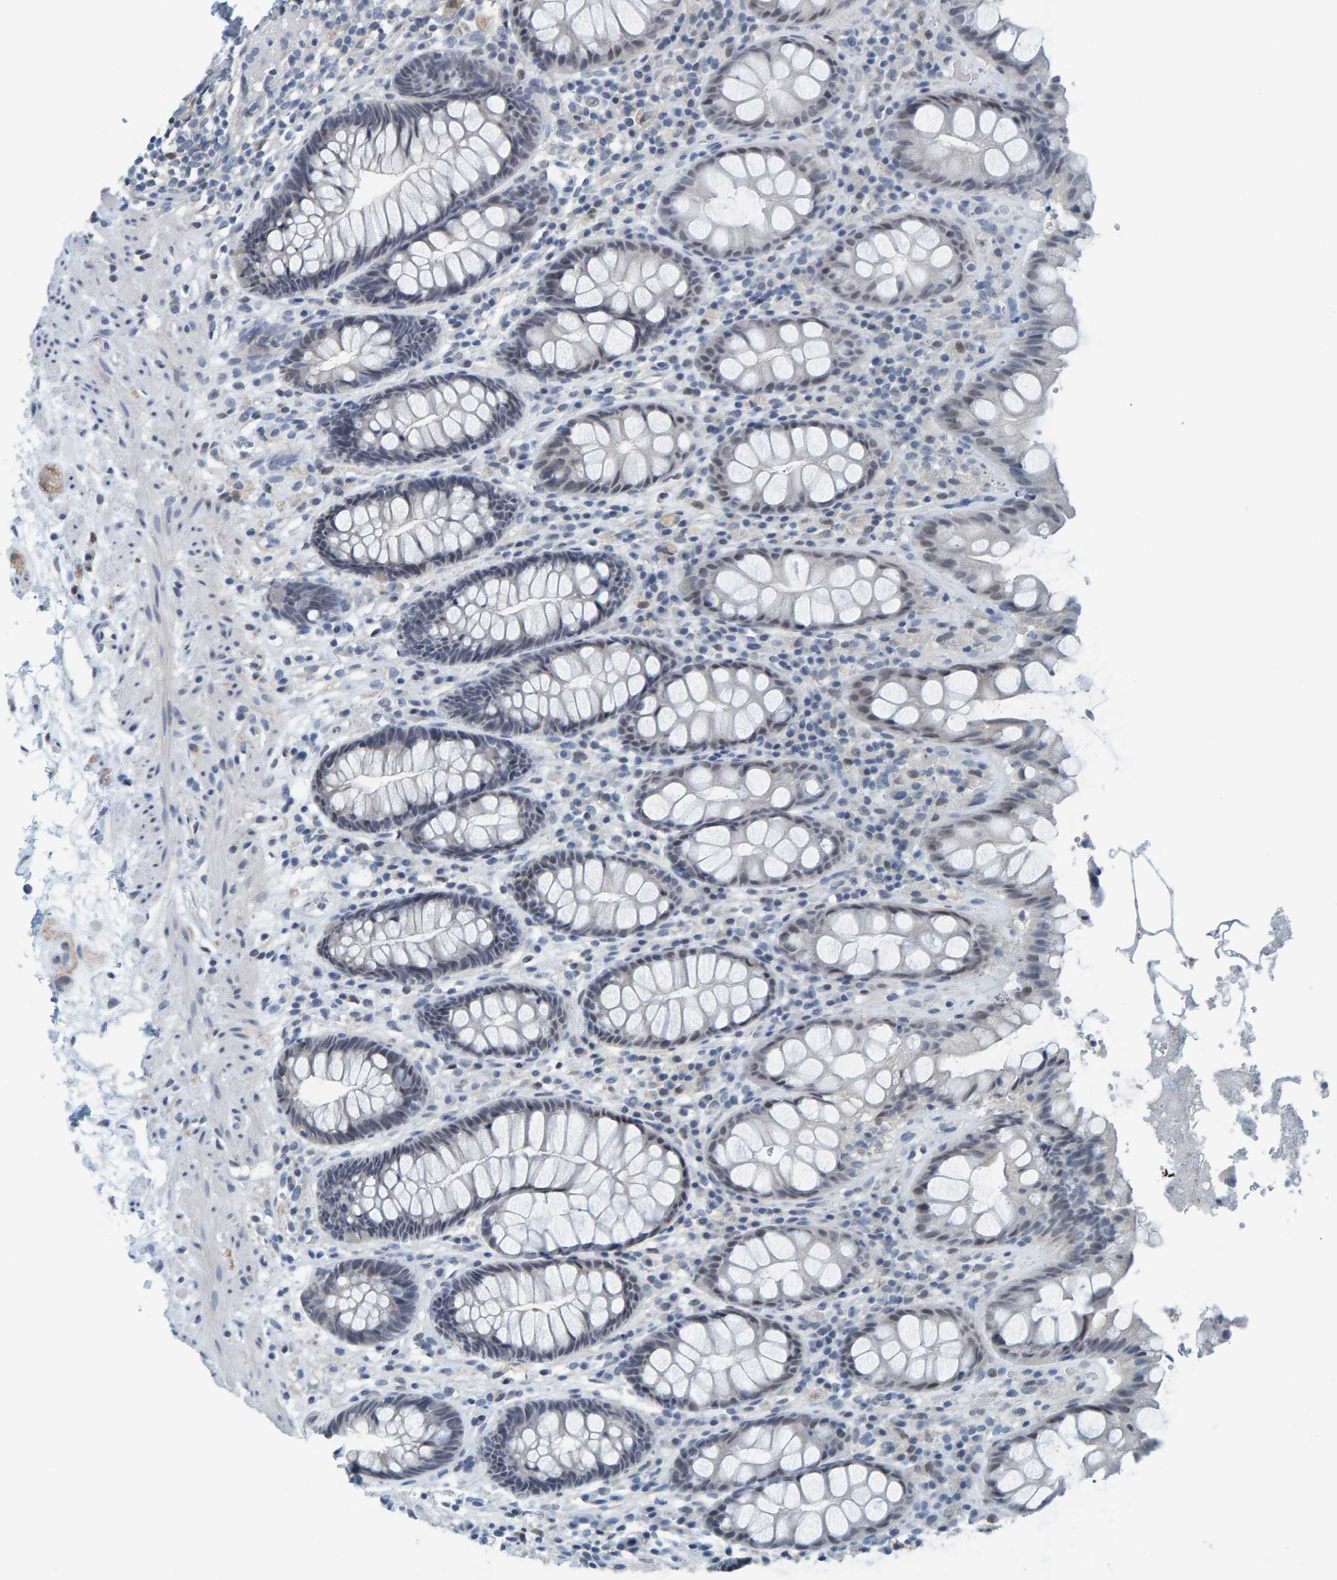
{"staining": {"intensity": "negative", "quantity": "none", "location": "none"}, "tissue": "rectum", "cell_type": "Glandular cells", "image_type": "normal", "snomed": [{"axis": "morphology", "description": "Normal tissue, NOS"}, {"axis": "topography", "description": "Rectum"}], "caption": "Immunohistochemistry image of normal rectum: human rectum stained with DAB (3,3'-diaminobenzidine) shows no significant protein staining in glandular cells.", "gene": "CNP", "patient": {"sex": "male", "age": 64}}